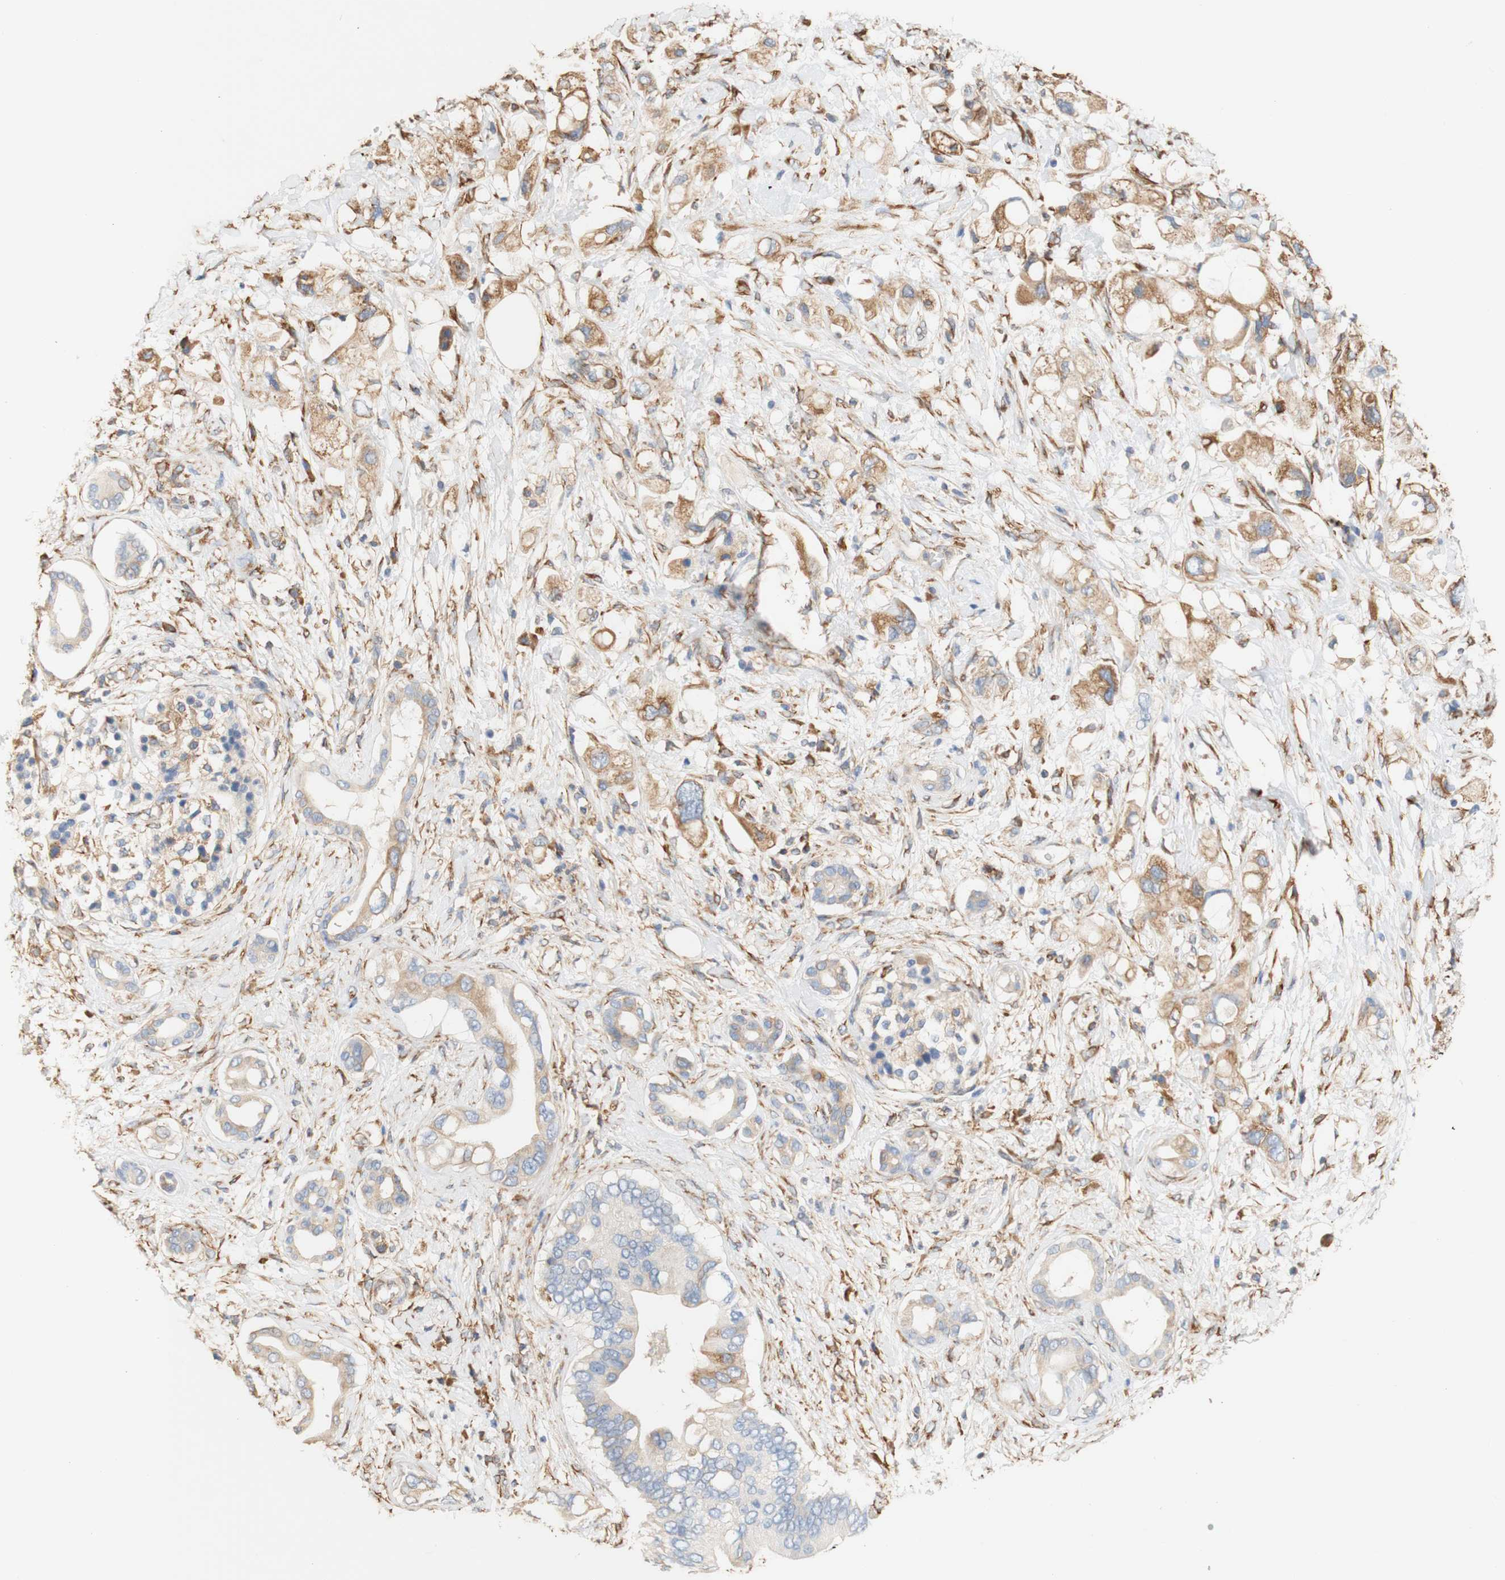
{"staining": {"intensity": "moderate", "quantity": "25%-75%", "location": "cytoplasmic/membranous"}, "tissue": "pancreatic cancer", "cell_type": "Tumor cells", "image_type": "cancer", "snomed": [{"axis": "morphology", "description": "Adenocarcinoma, NOS"}, {"axis": "topography", "description": "Pancreas"}], "caption": "Pancreatic cancer was stained to show a protein in brown. There is medium levels of moderate cytoplasmic/membranous staining in approximately 25%-75% of tumor cells.", "gene": "EIF2AK4", "patient": {"sex": "female", "age": 56}}